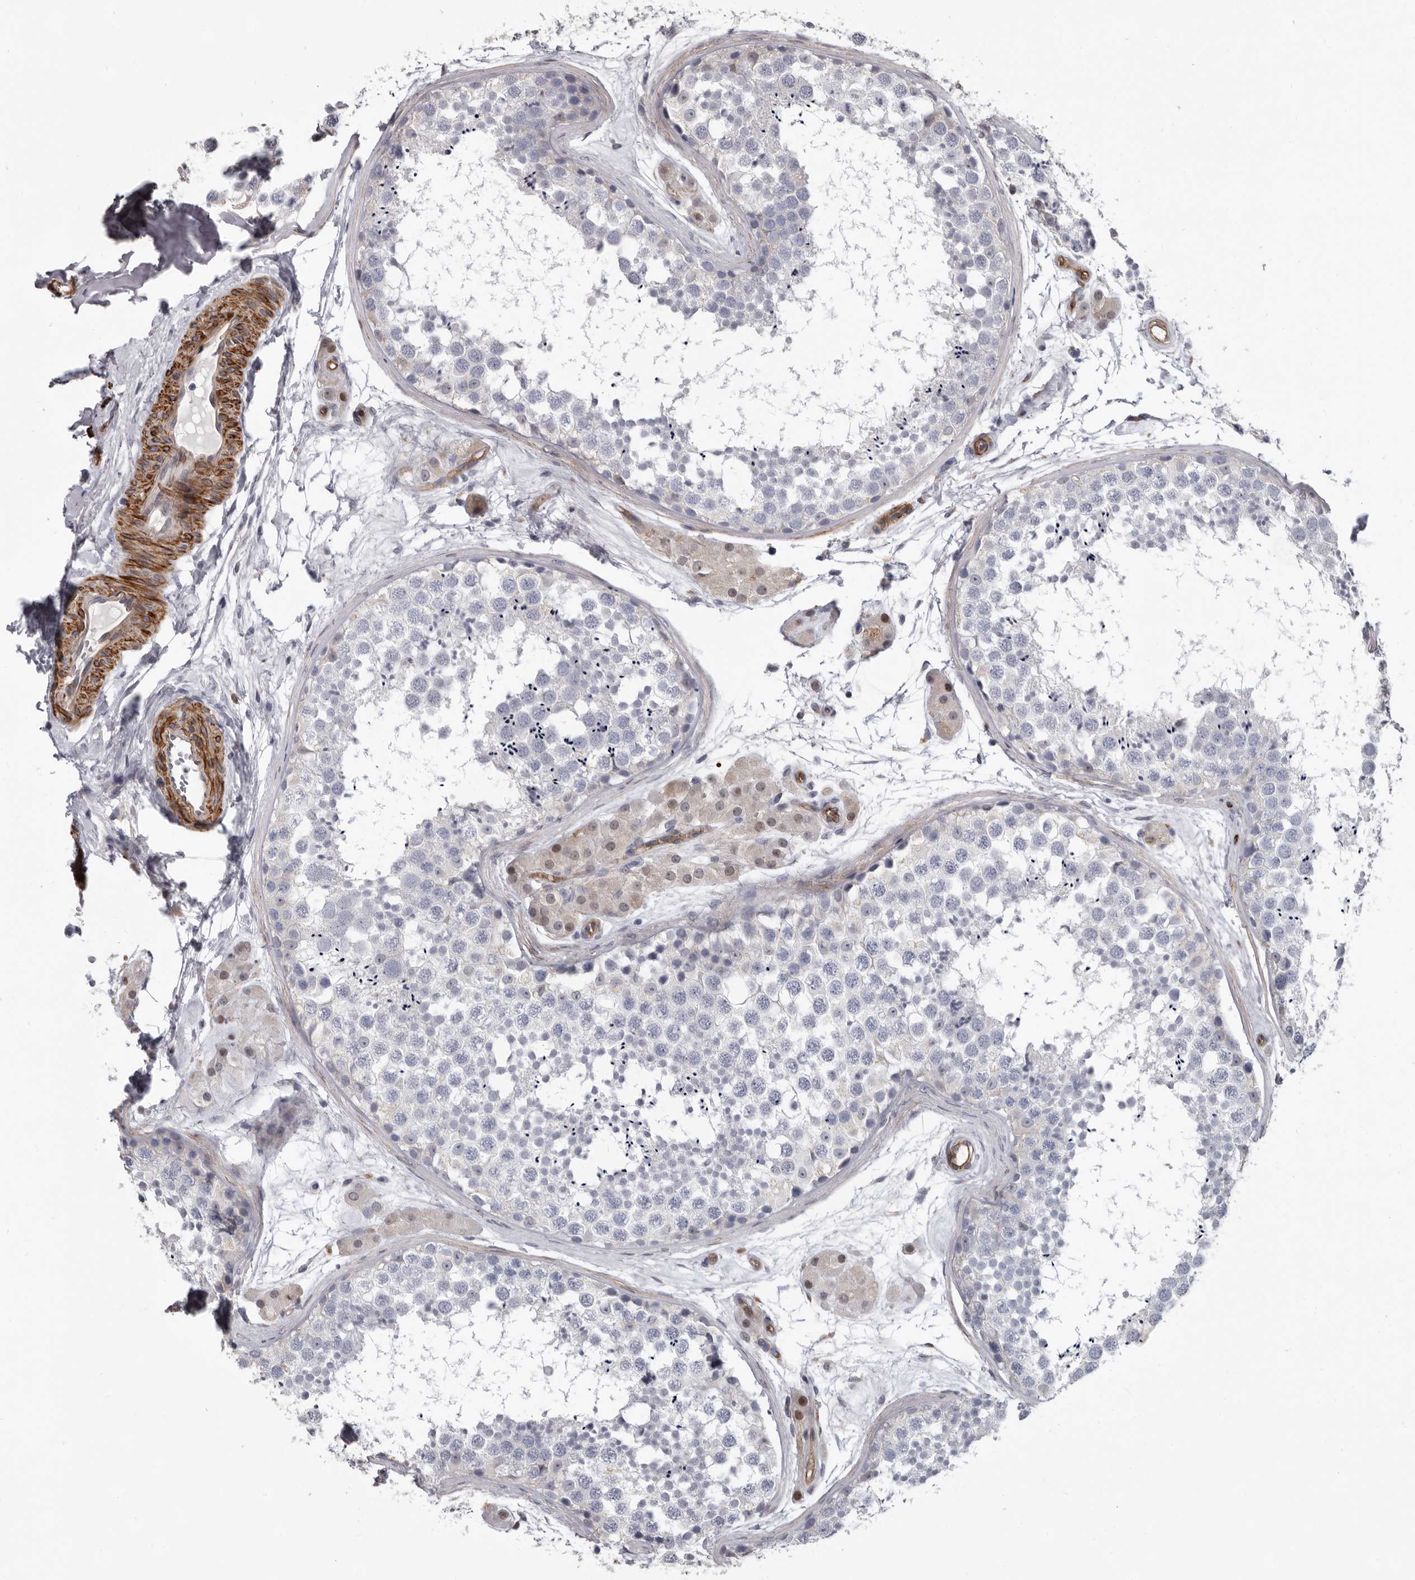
{"staining": {"intensity": "negative", "quantity": "none", "location": "none"}, "tissue": "testis", "cell_type": "Cells in seminiferous ducts", "image_type": "normal", "snomed": [{"axis": "morphology", "description": "Normal tissue, NOS"}, {"axis": "topography", "description": "Testis"}], "caption": "This is a histopathology image of immunohistochemistry staining of benign testis, which shows no positivity in cells in seminiferous ducts.", "gene": "ADGRL4", "patient": {"sex": "male", "age": 56}}